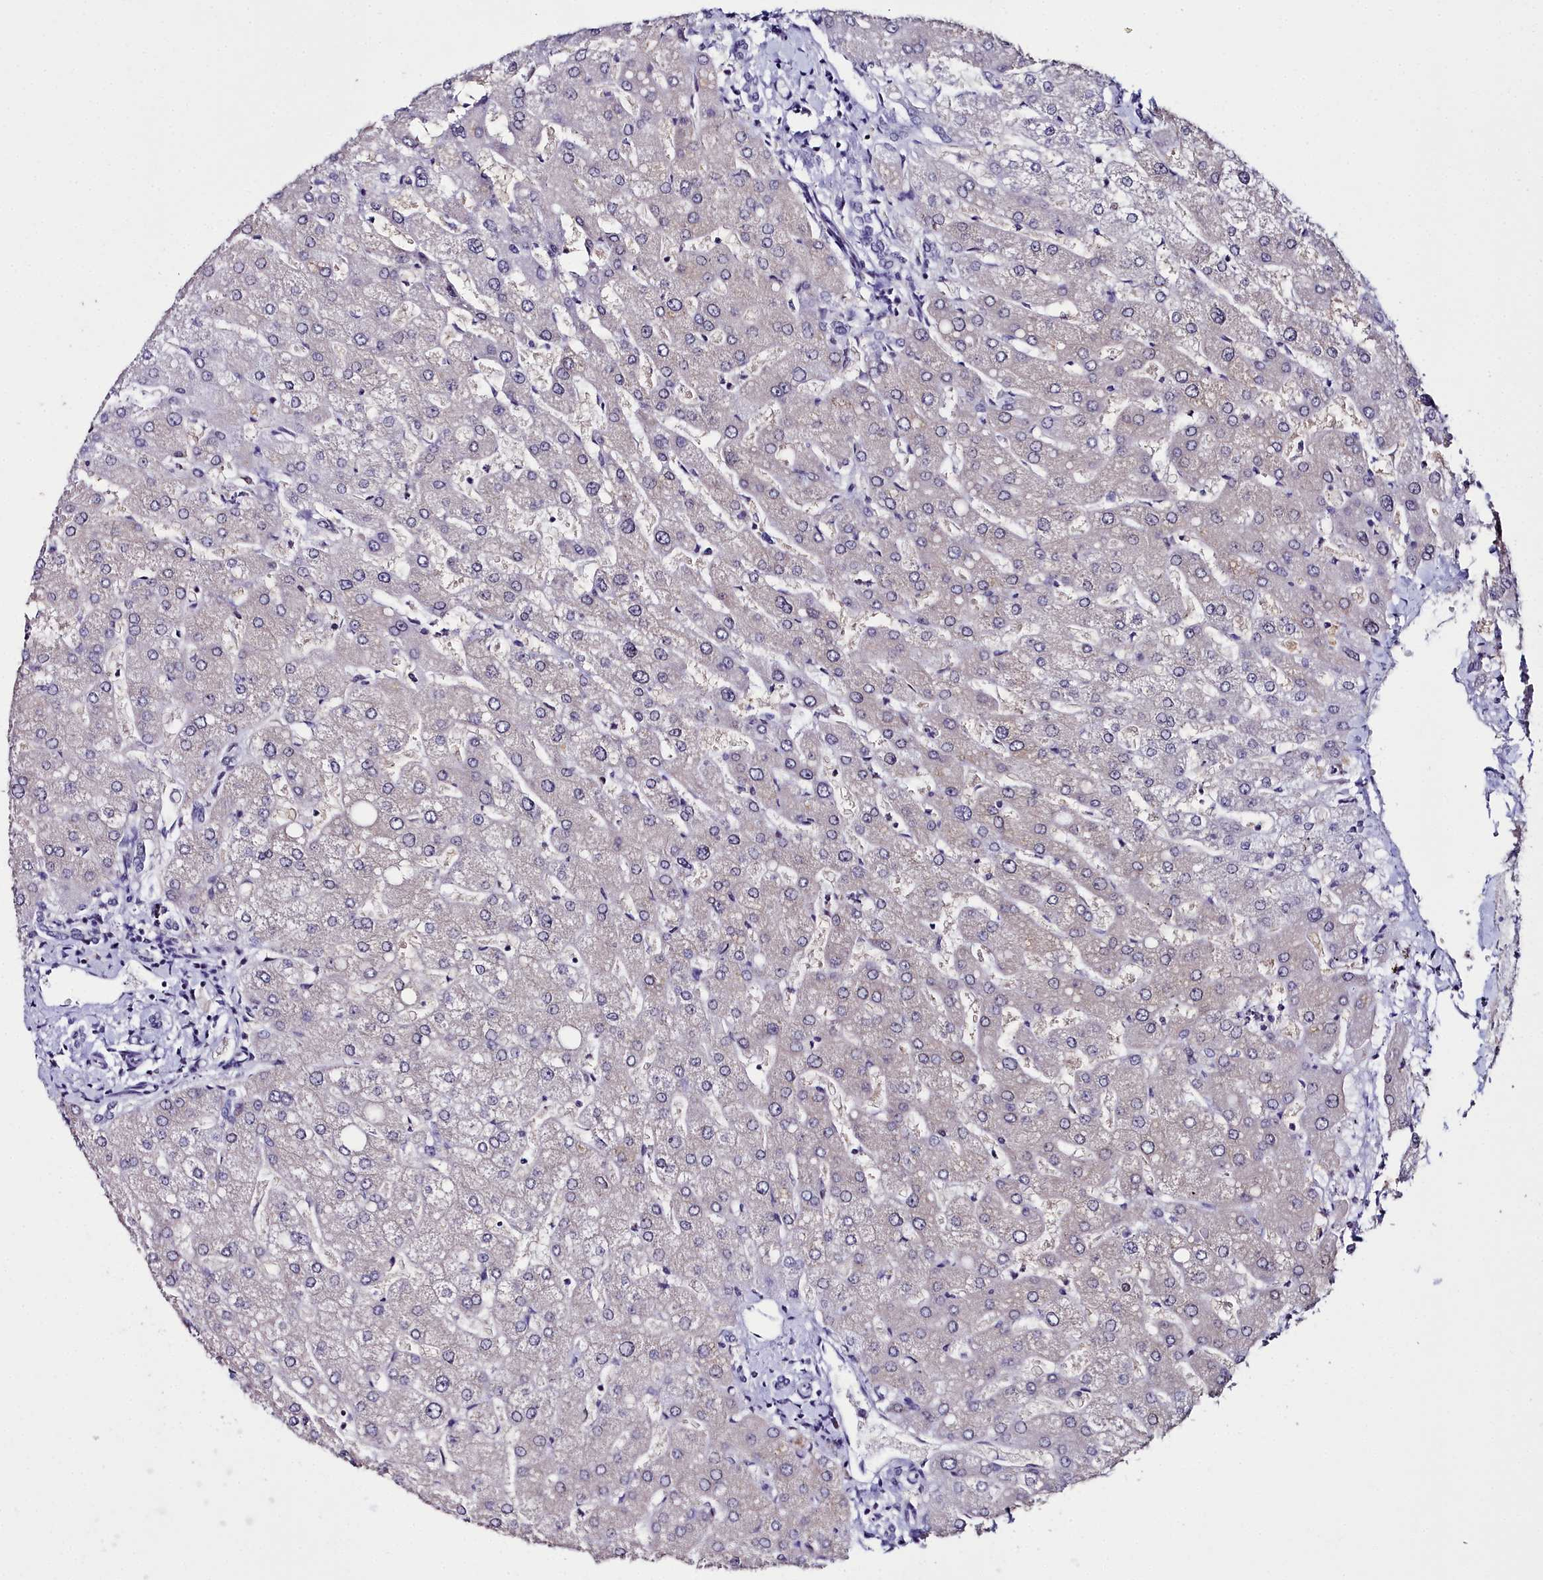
{"staining": {"intensity": "negative", "quantity": "none", "location": "none"}, "tissue": "liver", "cell_type": "Cholangiocytes", "image_type": "normal", "snomed": [{"axis": "morphology", "description": "Normal tissue, NOS"}, {"axis": "topography", "description": "Liver"}], "caption": "Image shows no protein positivity in cholangiocytes of benign liver.", "gene": "CCDC97", "patient": {"sex": "male", "age": 55}}